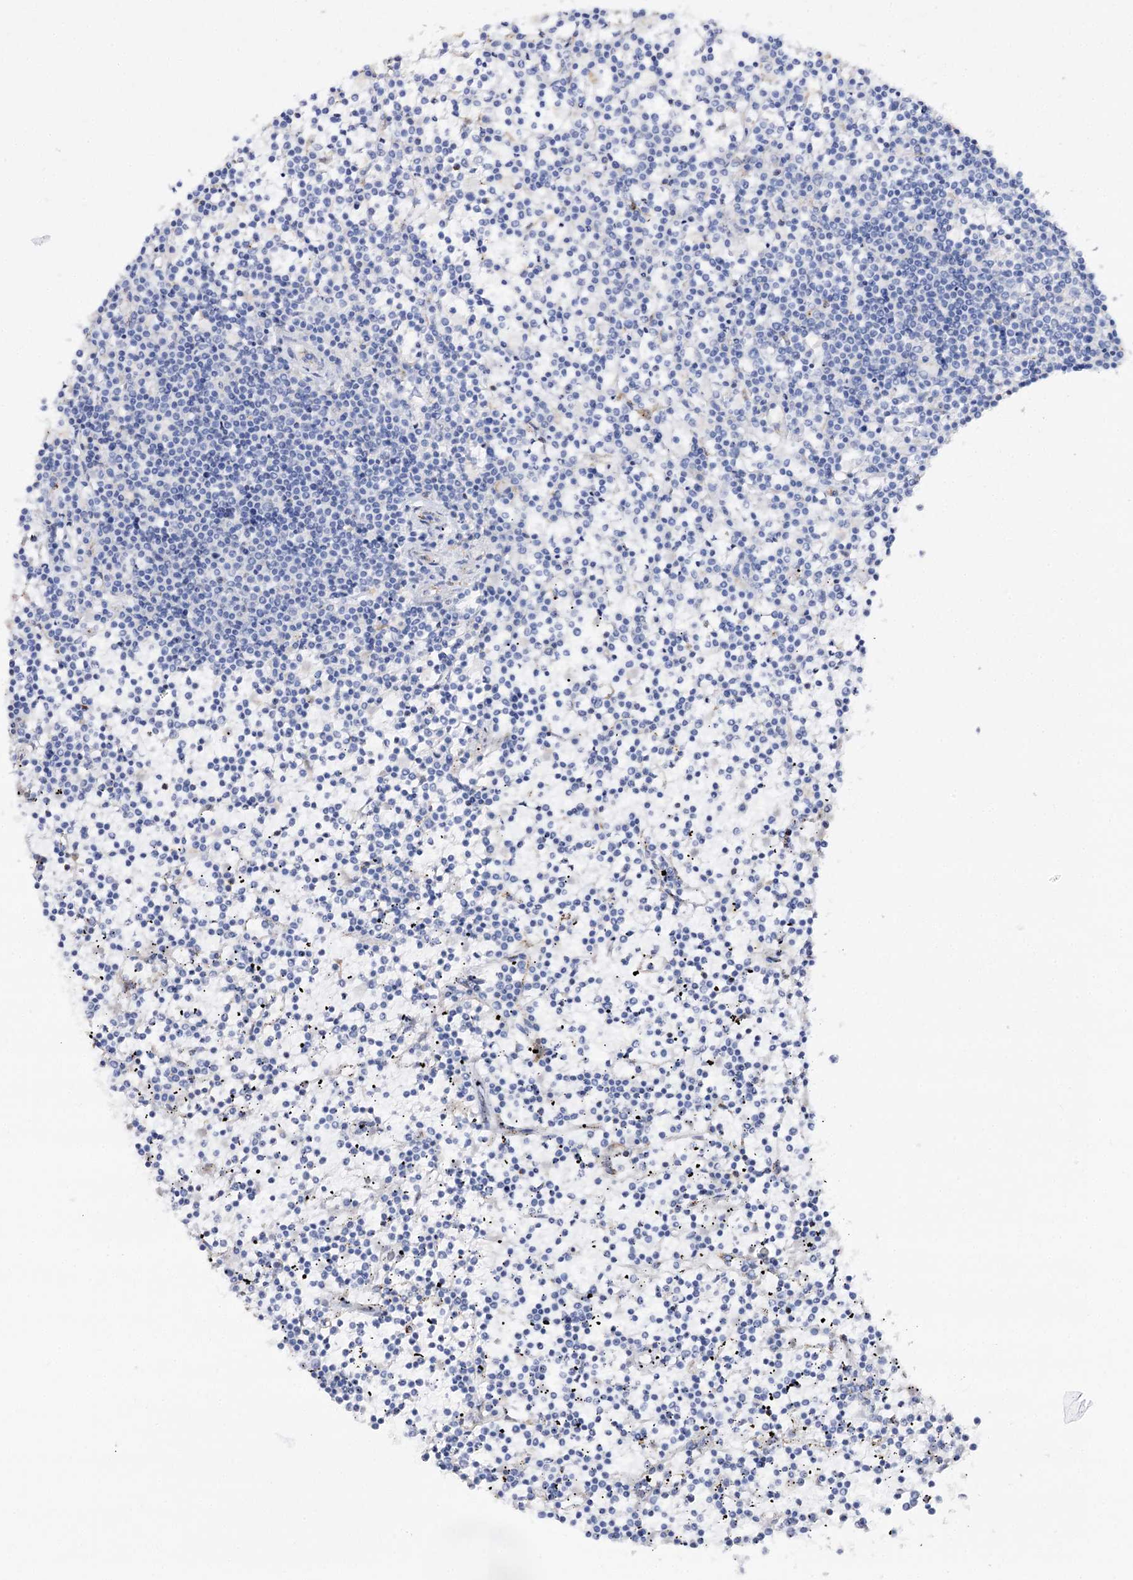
{"staining": {"intensity": "negative", "quantity": "none", "location": "none"}, "tissue": "lymphoma", "cell_type": "Tumor cells", "image_type": "cancer", "snomed": [{"axis": "morphology", "description": "Malignant lymphoma, non-Hodgkin's type, Low grade"}, {"axis": "topography", "description": "Spleen"}], "caption": "Immunohistochemistry (IHC) image of neoplastic tissue: lymphoma stained with DAB (3,3'-diaminobenzidine) exhibits no significant protein positivity in tumor cells.", "gene": "SLC3A1", "patient": {"sex": "female", "age": 19}}